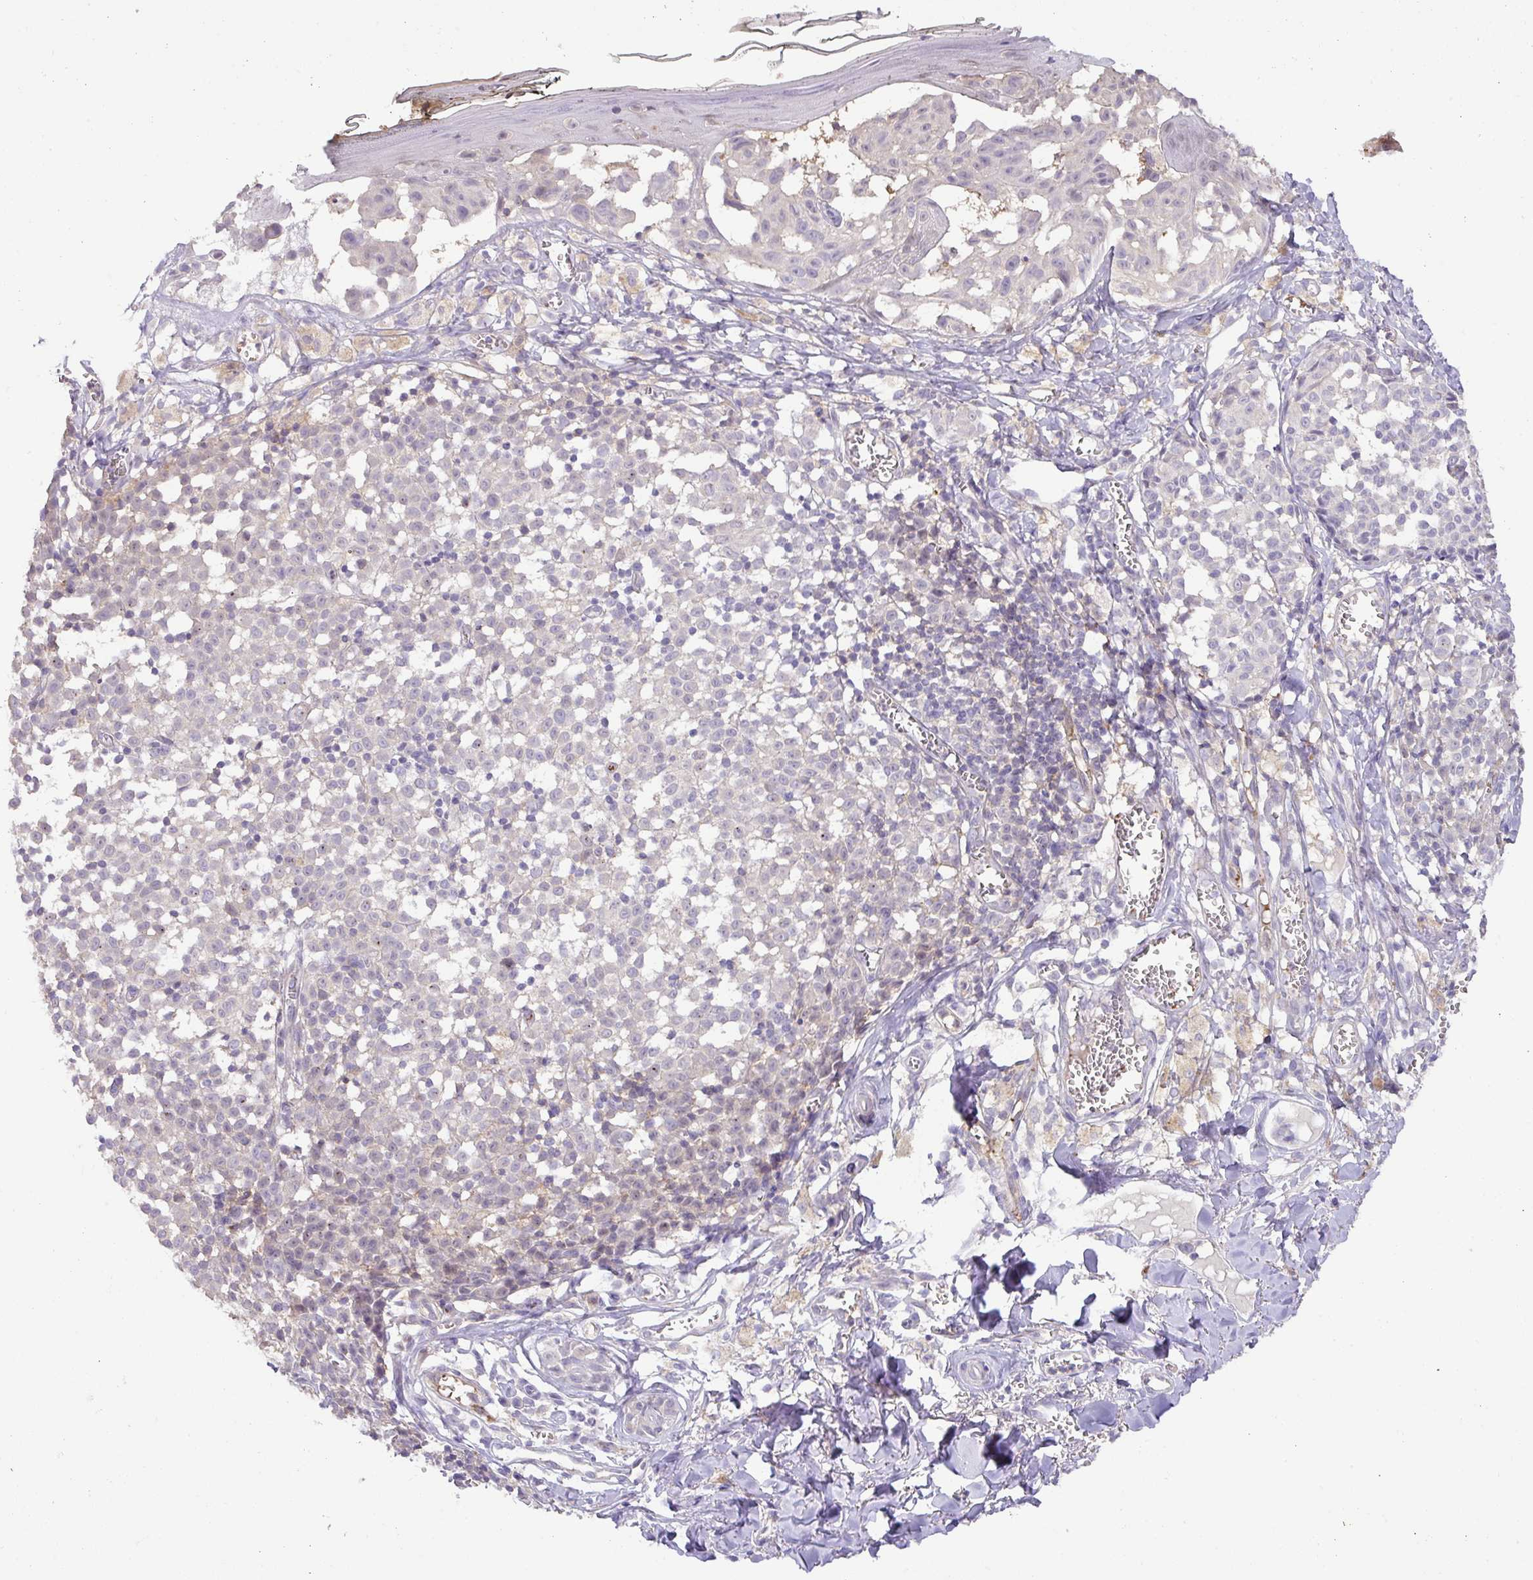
{"staining": {"intensity": "negative", "quantity": "none", "location": "none"}, "tissue": "melanoma", "cell_type": "Tumor cells", "image_type": "cancer", "snomed": [{"axis": "morphology", "description": "Malignant melanoma, NOS"}, {"axis": "topography", "description": "Skin"}], "caption": "The histopathology image demonstrates no staining of tumor cells in melanoma. (DAB (3,3'-diaminobenzidine) immunohistochemistry visualized using brightfield microscopy, high magnification).", "gene": "HOXC13", "patient": {"sex": "female", "age": 43}}